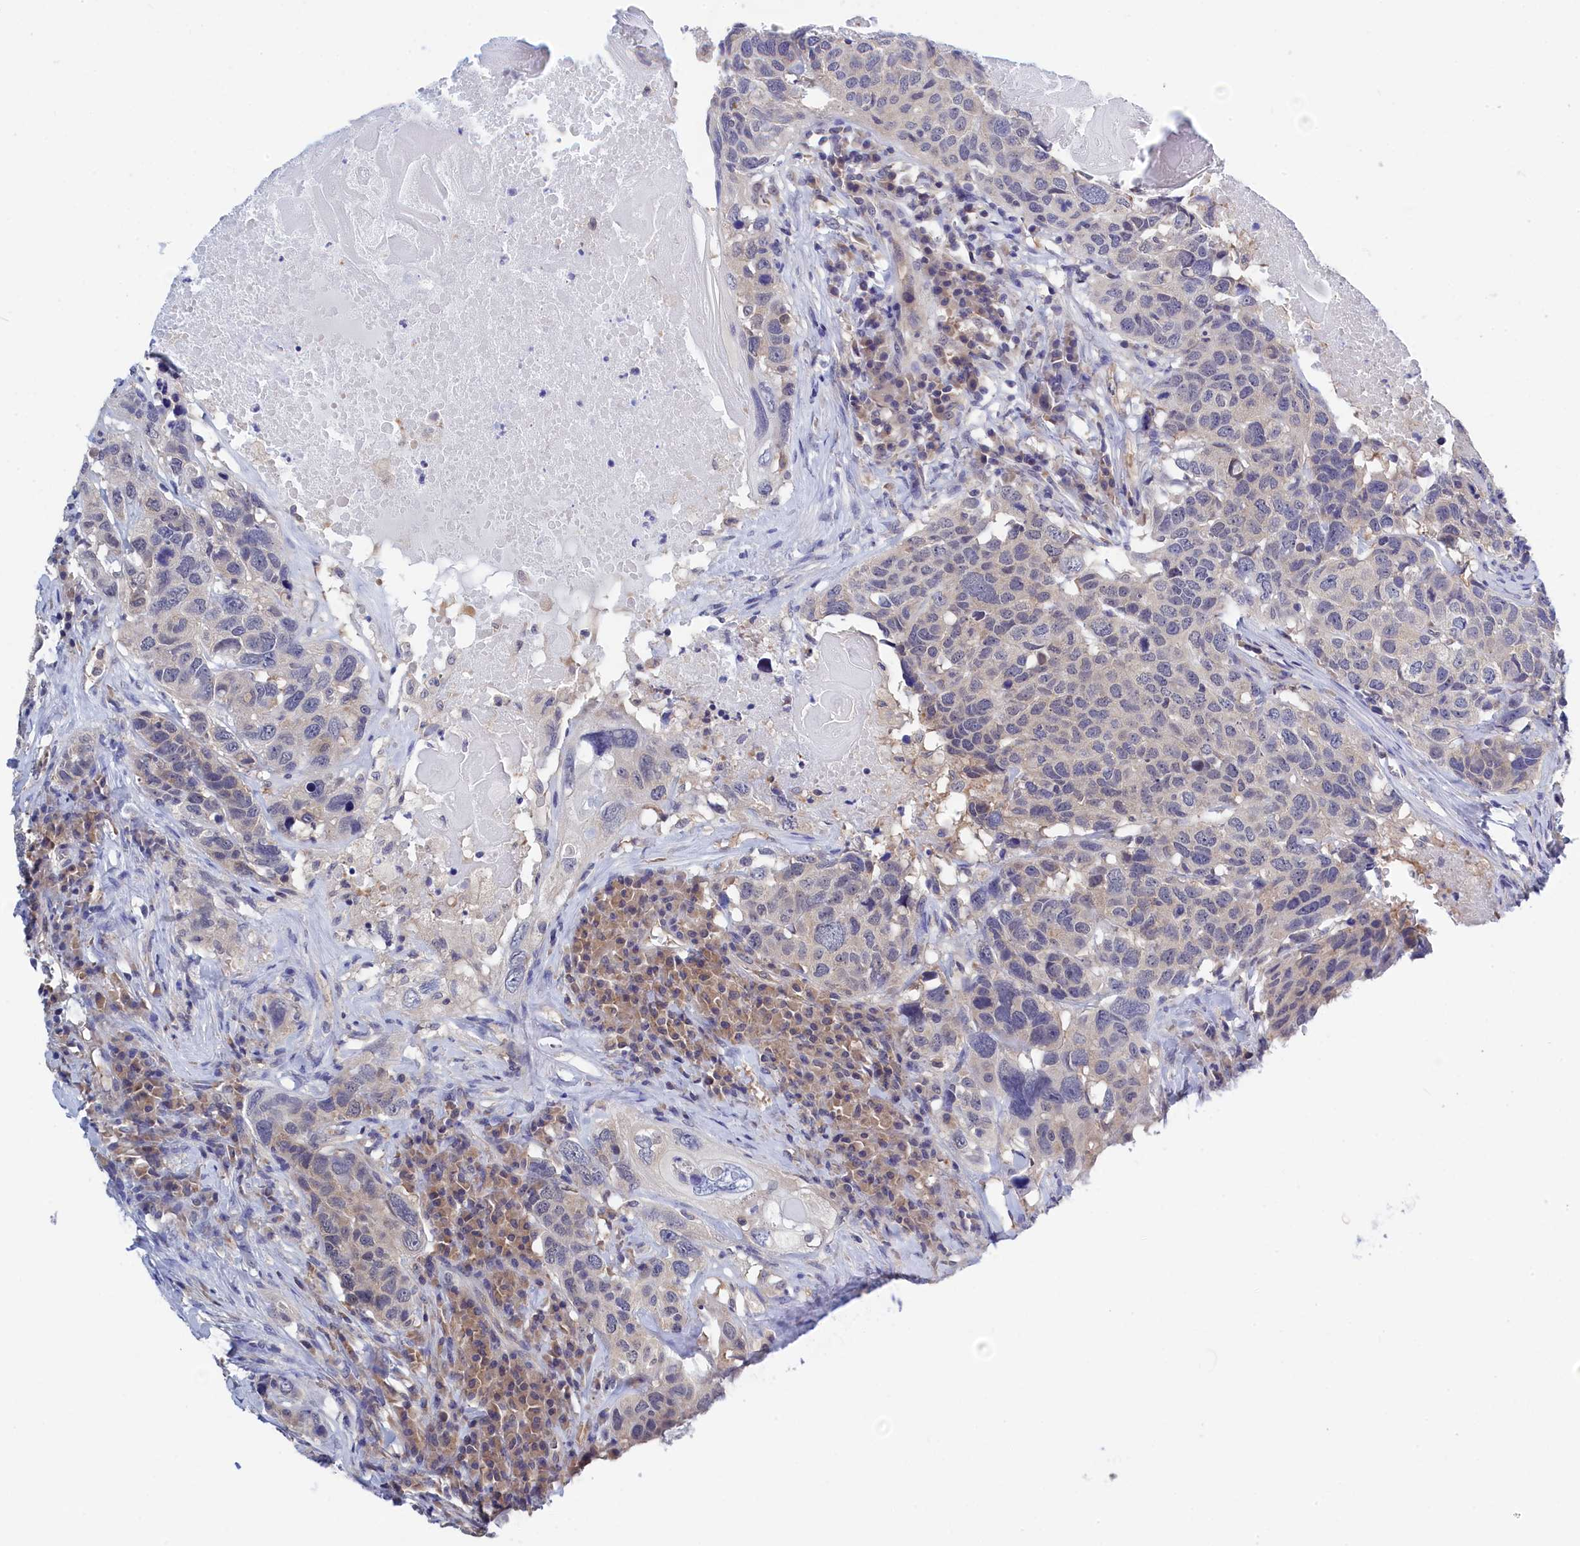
{"staining": {"intensity": "negative", "quantity": "none", "location": "none"}, "tissue": "head and neck cancer", "cell_type": "Tumor cells", "image_type": "cancer", "snomed": [{"axis": "morphology", "description": "Squamous cell carcinoma, NOS"}, {"axis": "topography", "description": "Head-Neck"}], "caption": "Immunohistochemistry (IHC) of human head and neck cancer demonstrates no expression in tumor cells.", "gene": "PGP", "patient": {"sex": "male", "age": 66}}